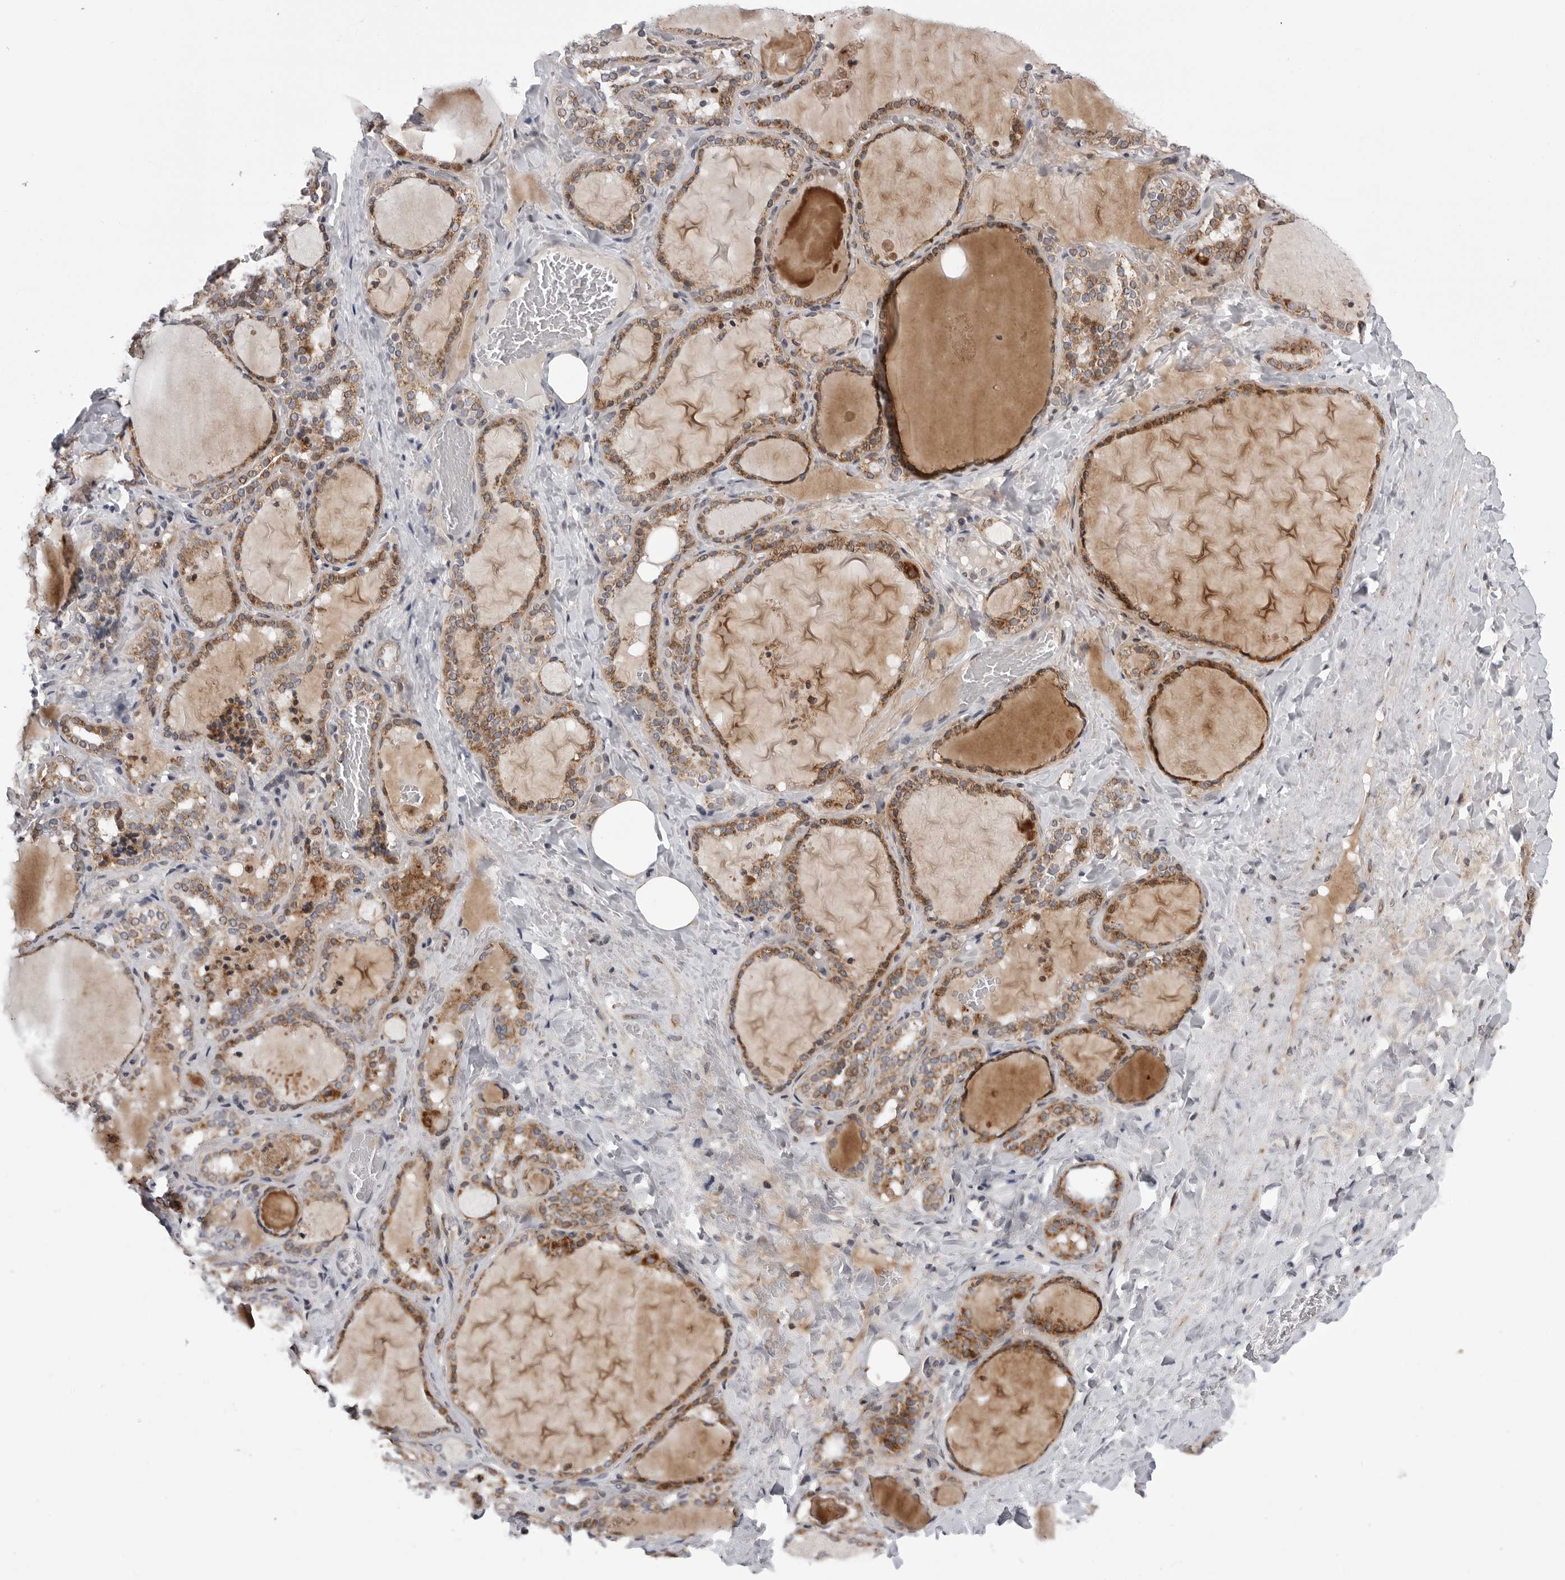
{"staining": {"intensity": "moderate", "quantity": ">75%", "location": "cytoplasmic/membranous"}, "tissue": "thyroid gland", "cell_type": "Glandular cells", "image_type": "normal", "snomed": [{"axis": "morphology", "description": "Normal tissue, NOS"}, {"axis": "topography", "description": "Thyroid gland"}], "caption": "Protein staining of unremarkable thyroid gland reveals moderate cytoplasmic/membranous staining in approximately >75% of glandular cells.", "gene": "CDK20", "patient": {"sex": "female", "age": 22}}